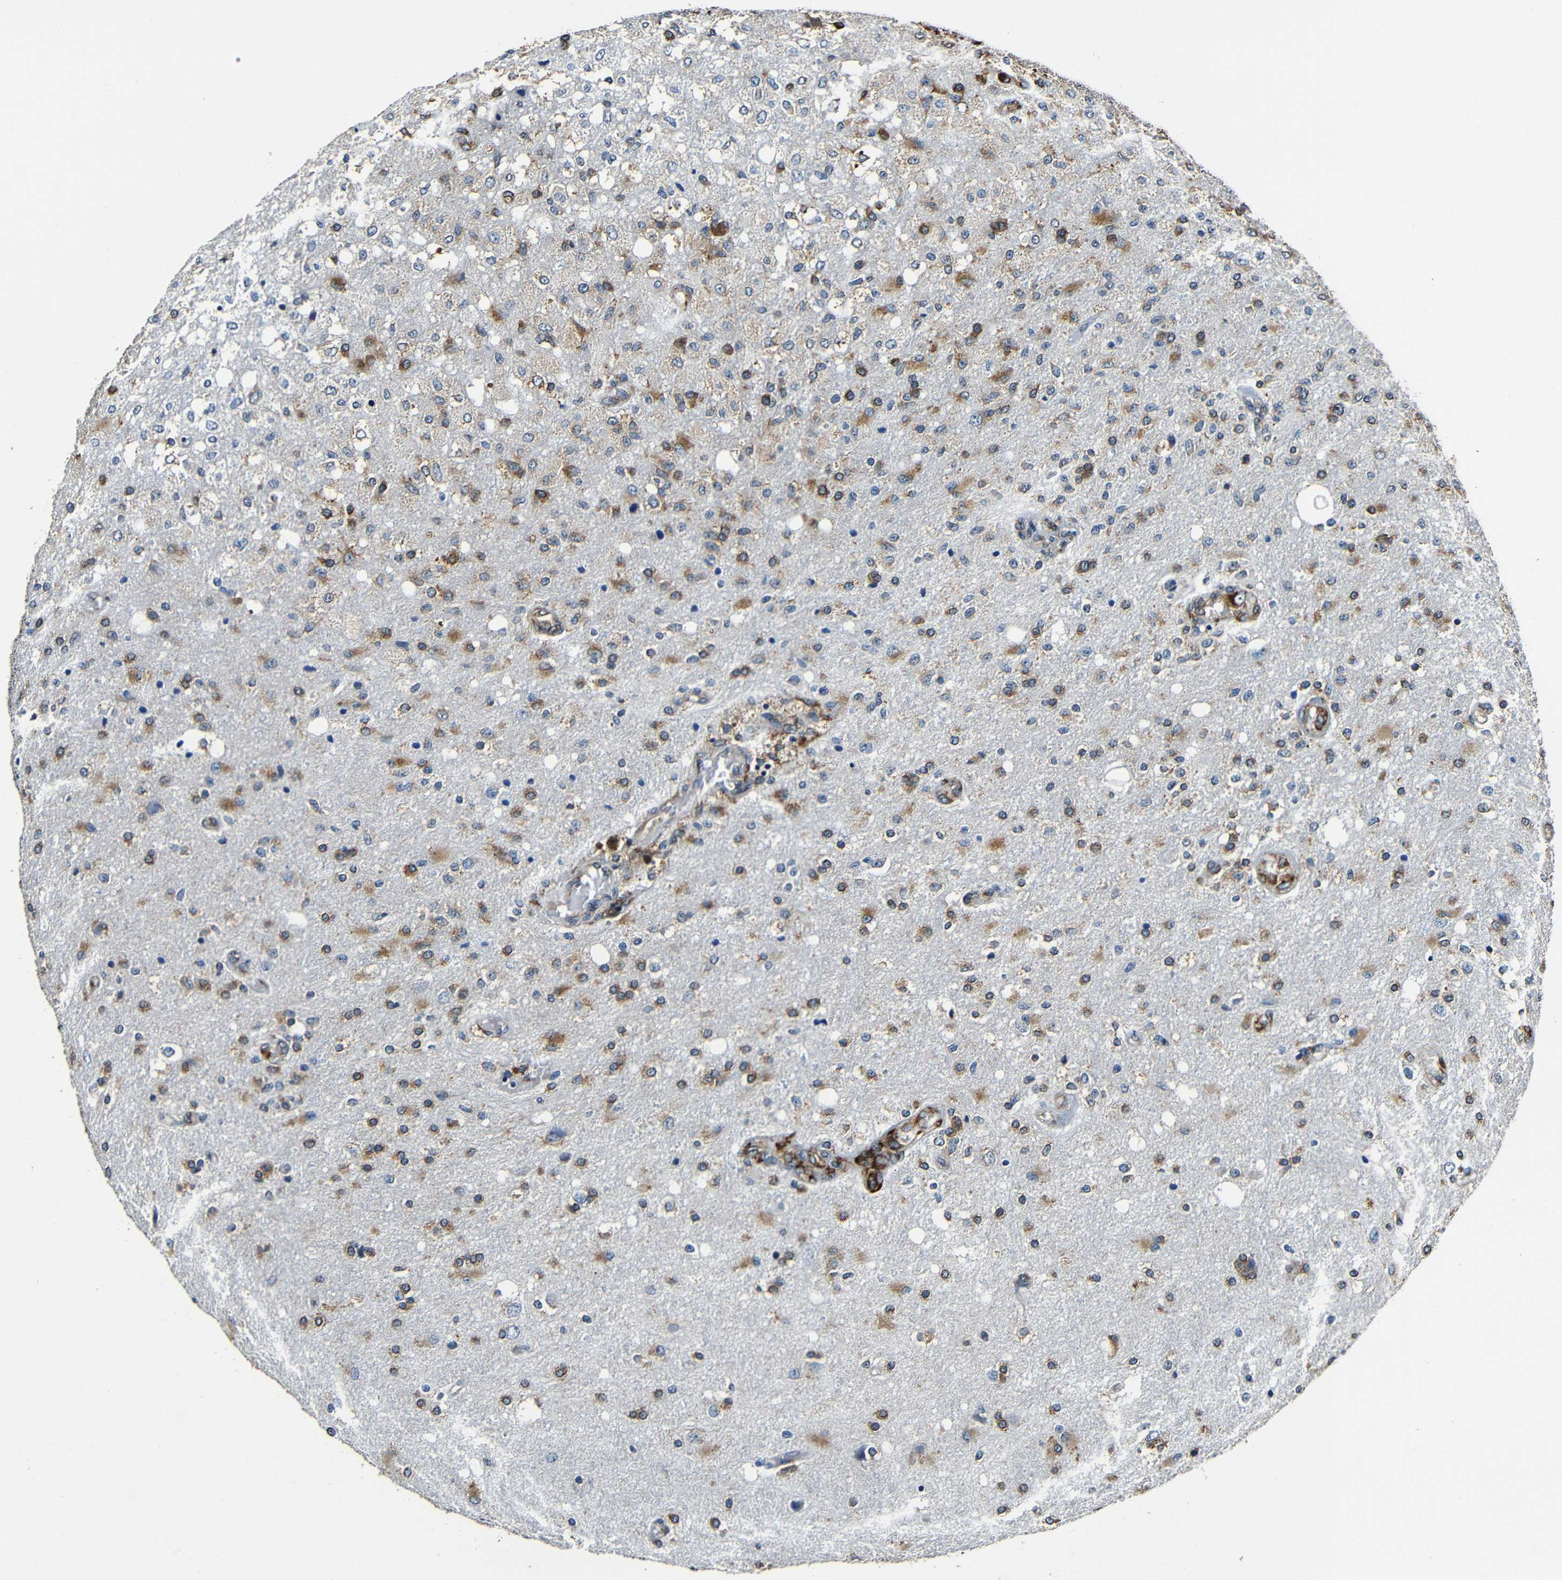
{"staining": {"intensity": "moderate", "quantity": ">75%", "location": "cytoplasmic/membranous"}, "tissue": "glioma", "cell_type": "Tumor cells", "image_type": "cancer", "snomed": [{"axis": "morphology", "description": "Normal tissue, NOS"}, {"axis": "morphology", "description": "Glioma, malignant, High grade"}, {"axis": "topography", "description": "Cerebral cortex"}], "caption": "Immunohistochemical staining of human glioma demonstrates medium levels of moderate cytoplasmic/membranous protein expression in approximately >75% of tumor cells.", "gene": "RRBP1", "patient": {"sex": "male", "age": 77}}